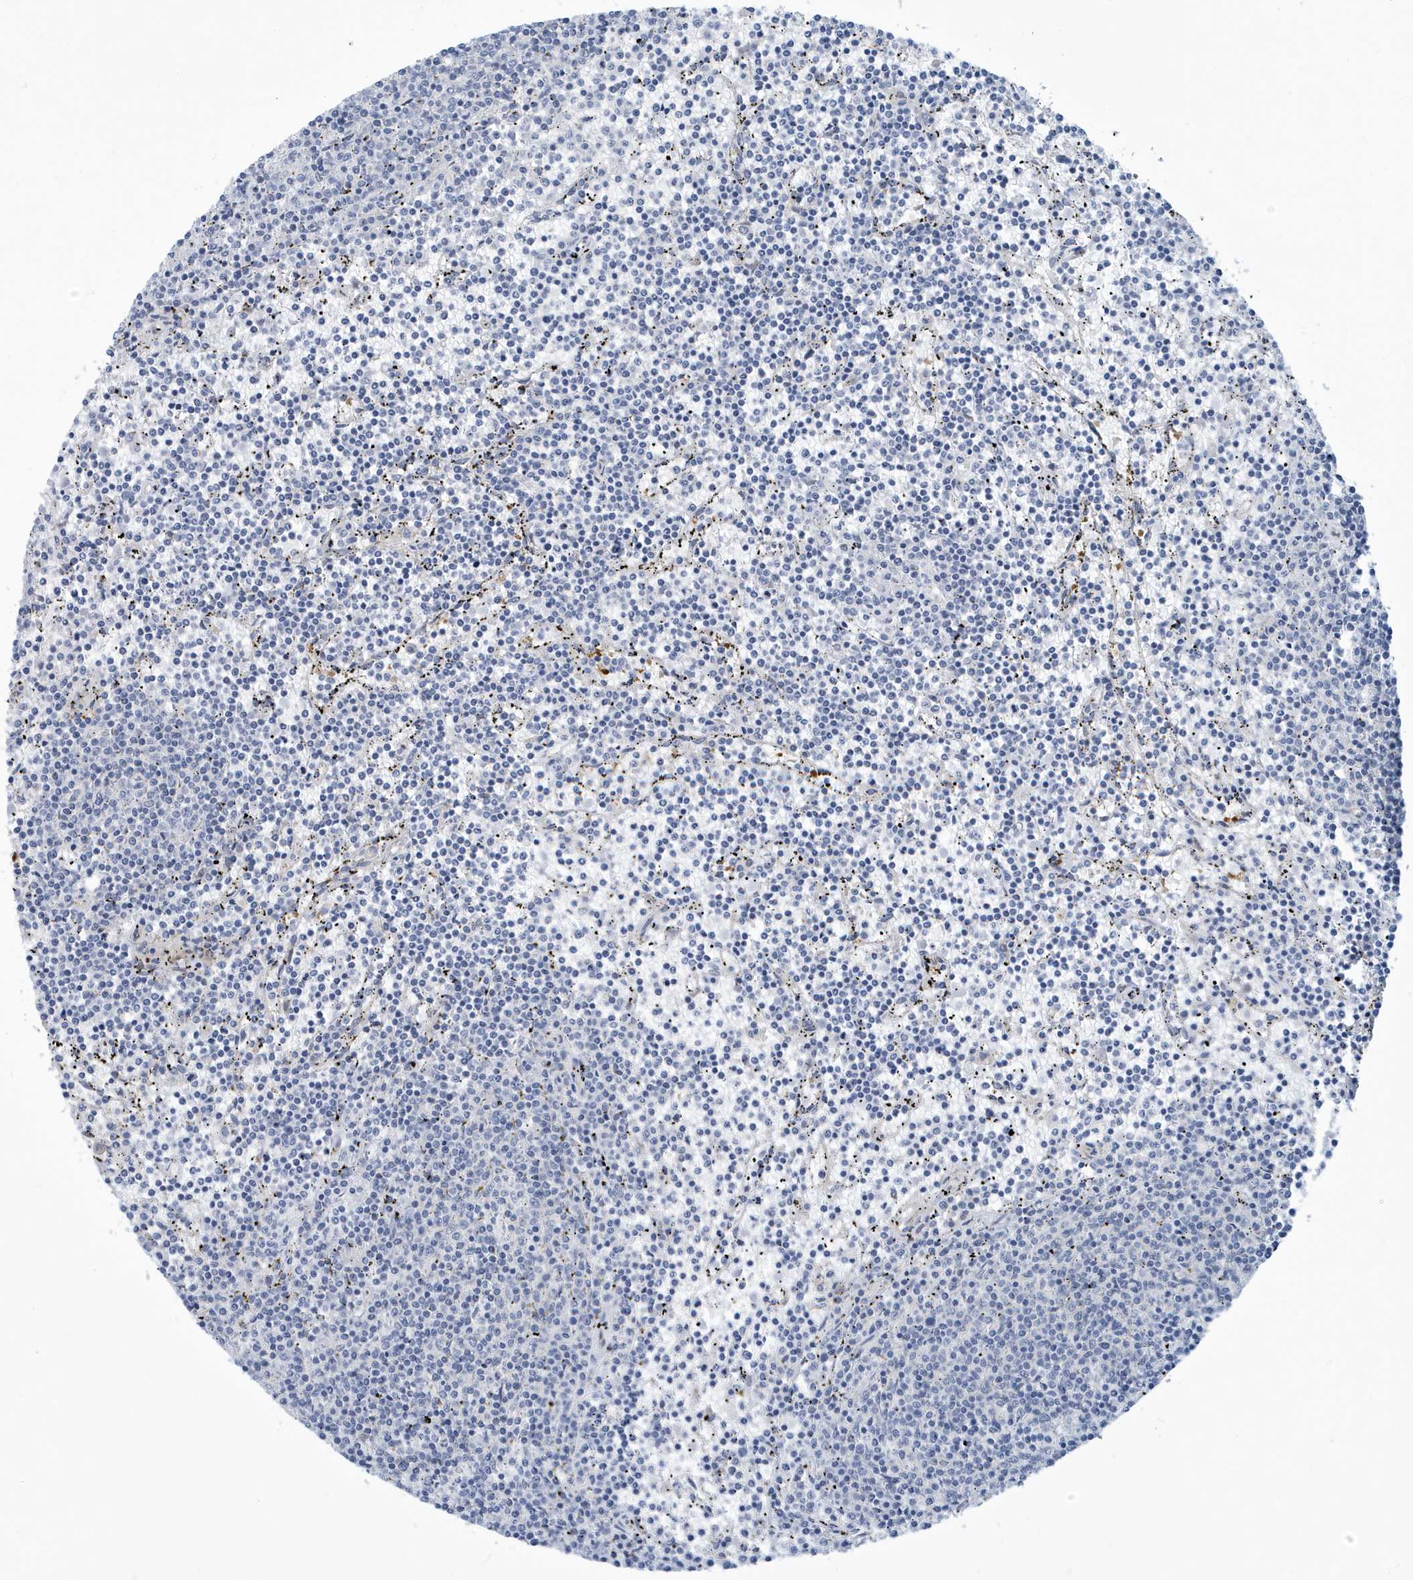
{"staining": {"intensity": "negative", "quantity": "none", "location": "none"}, "tissue": "lymphoma", "cell_type": "Tumor cells", "image_type": "cancer", "snomed": [{"axis": "morphology", "description": "Malignant lymphoma, non-Hodgkin's type, Low grade"}, {"axis": "topography", "description": "Spleen"}], "caption": "Immunohistochemistry of lymphoma exhibits no expression in tumor cells.", "gene": "VTA1", "patient": {"sex": "female", "age": 50}}